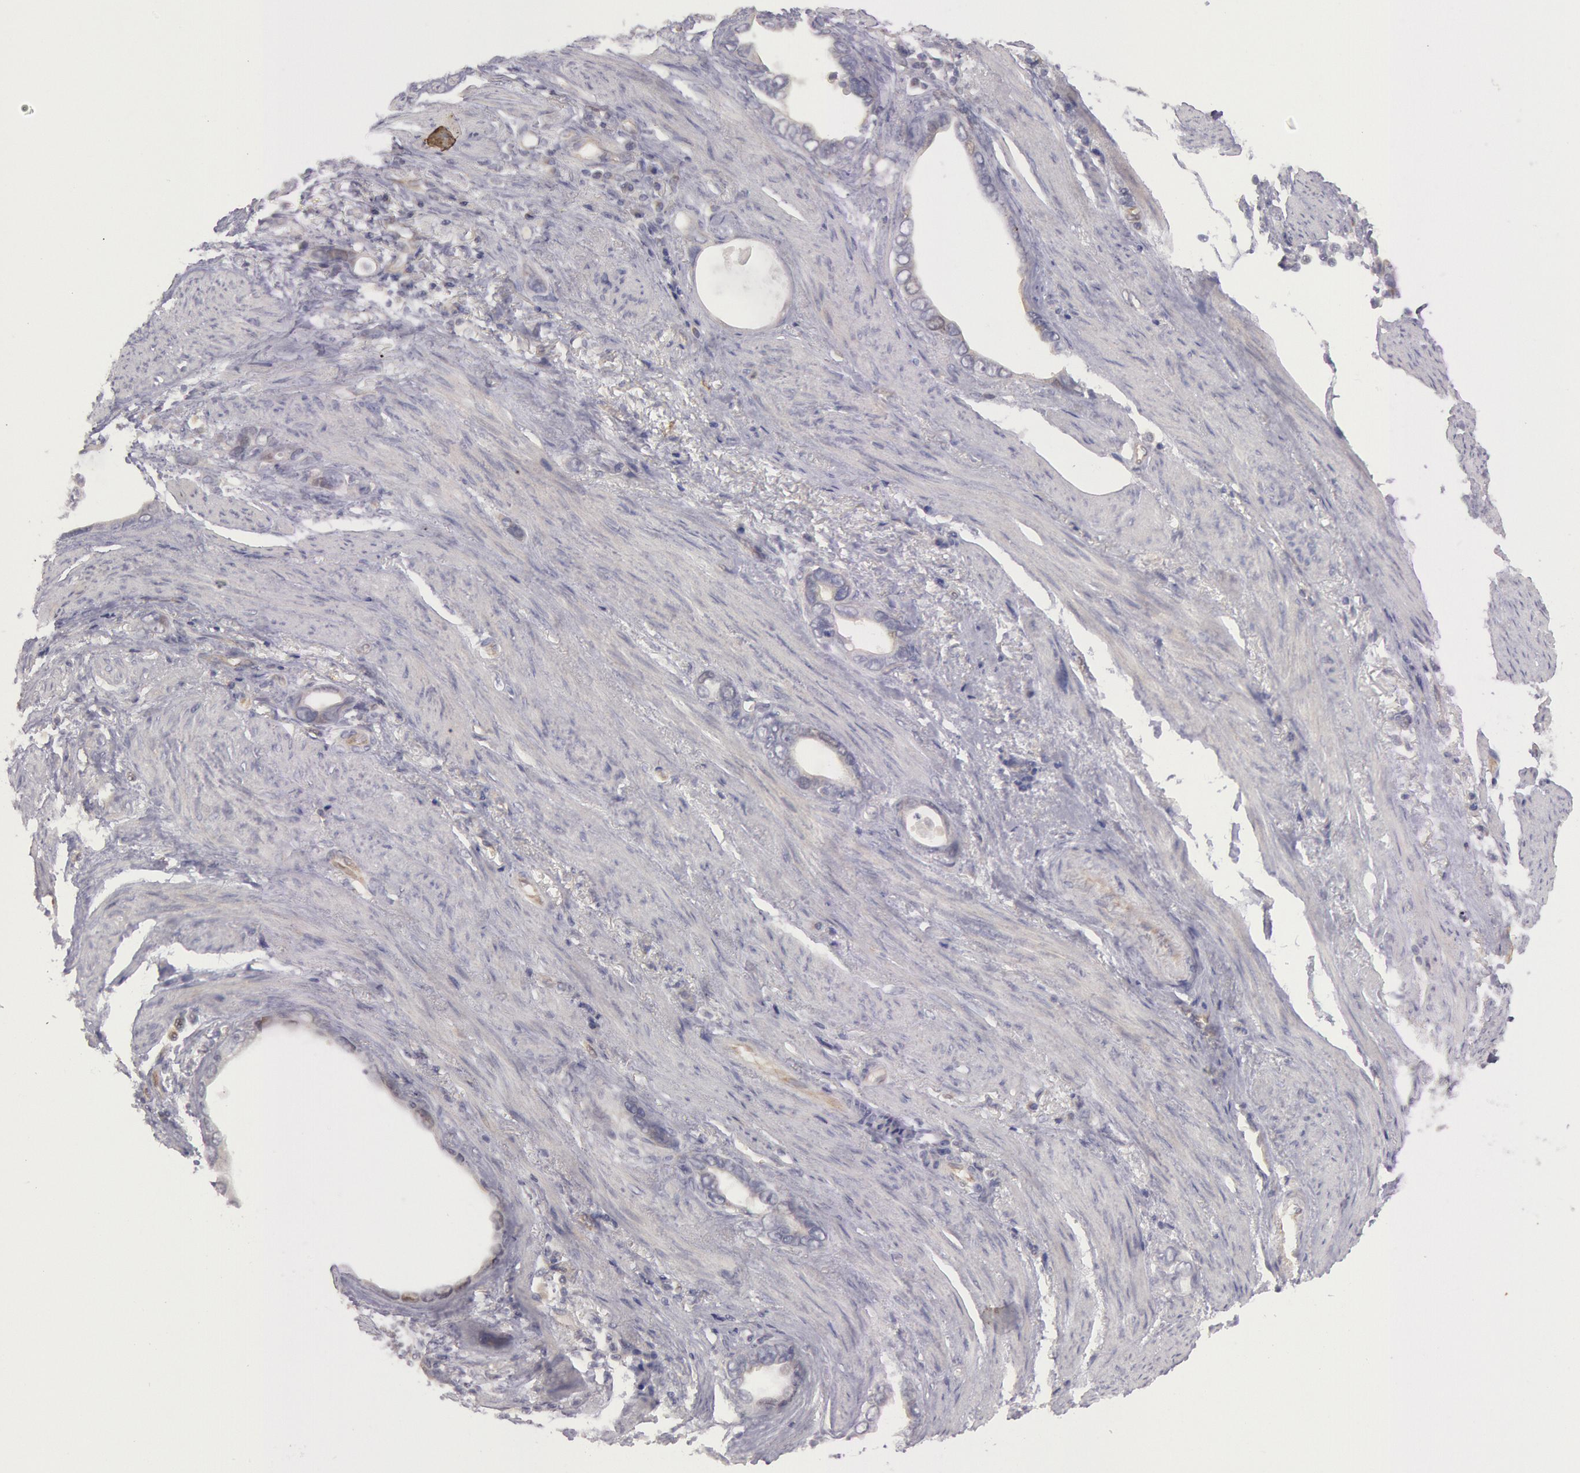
{"staining": {"intensity": "negative", "quantity": "none", "location": "none"}, "tissue": "stomach cancer", "cell_type": "Tumor cells", "image_type": "cancer", "snomed": [{"axis": "morphology", "description": "Adenocarcinoma, NOS"}, {"axis": "topography", "description": "Stomach"}], "caption": "Human stomach cancer stained for a protein using immunohistochemistry shows no positivity in tumor cells.", "gene": "AMOTL1", "patient": {"sex": "male", "age": 78}}